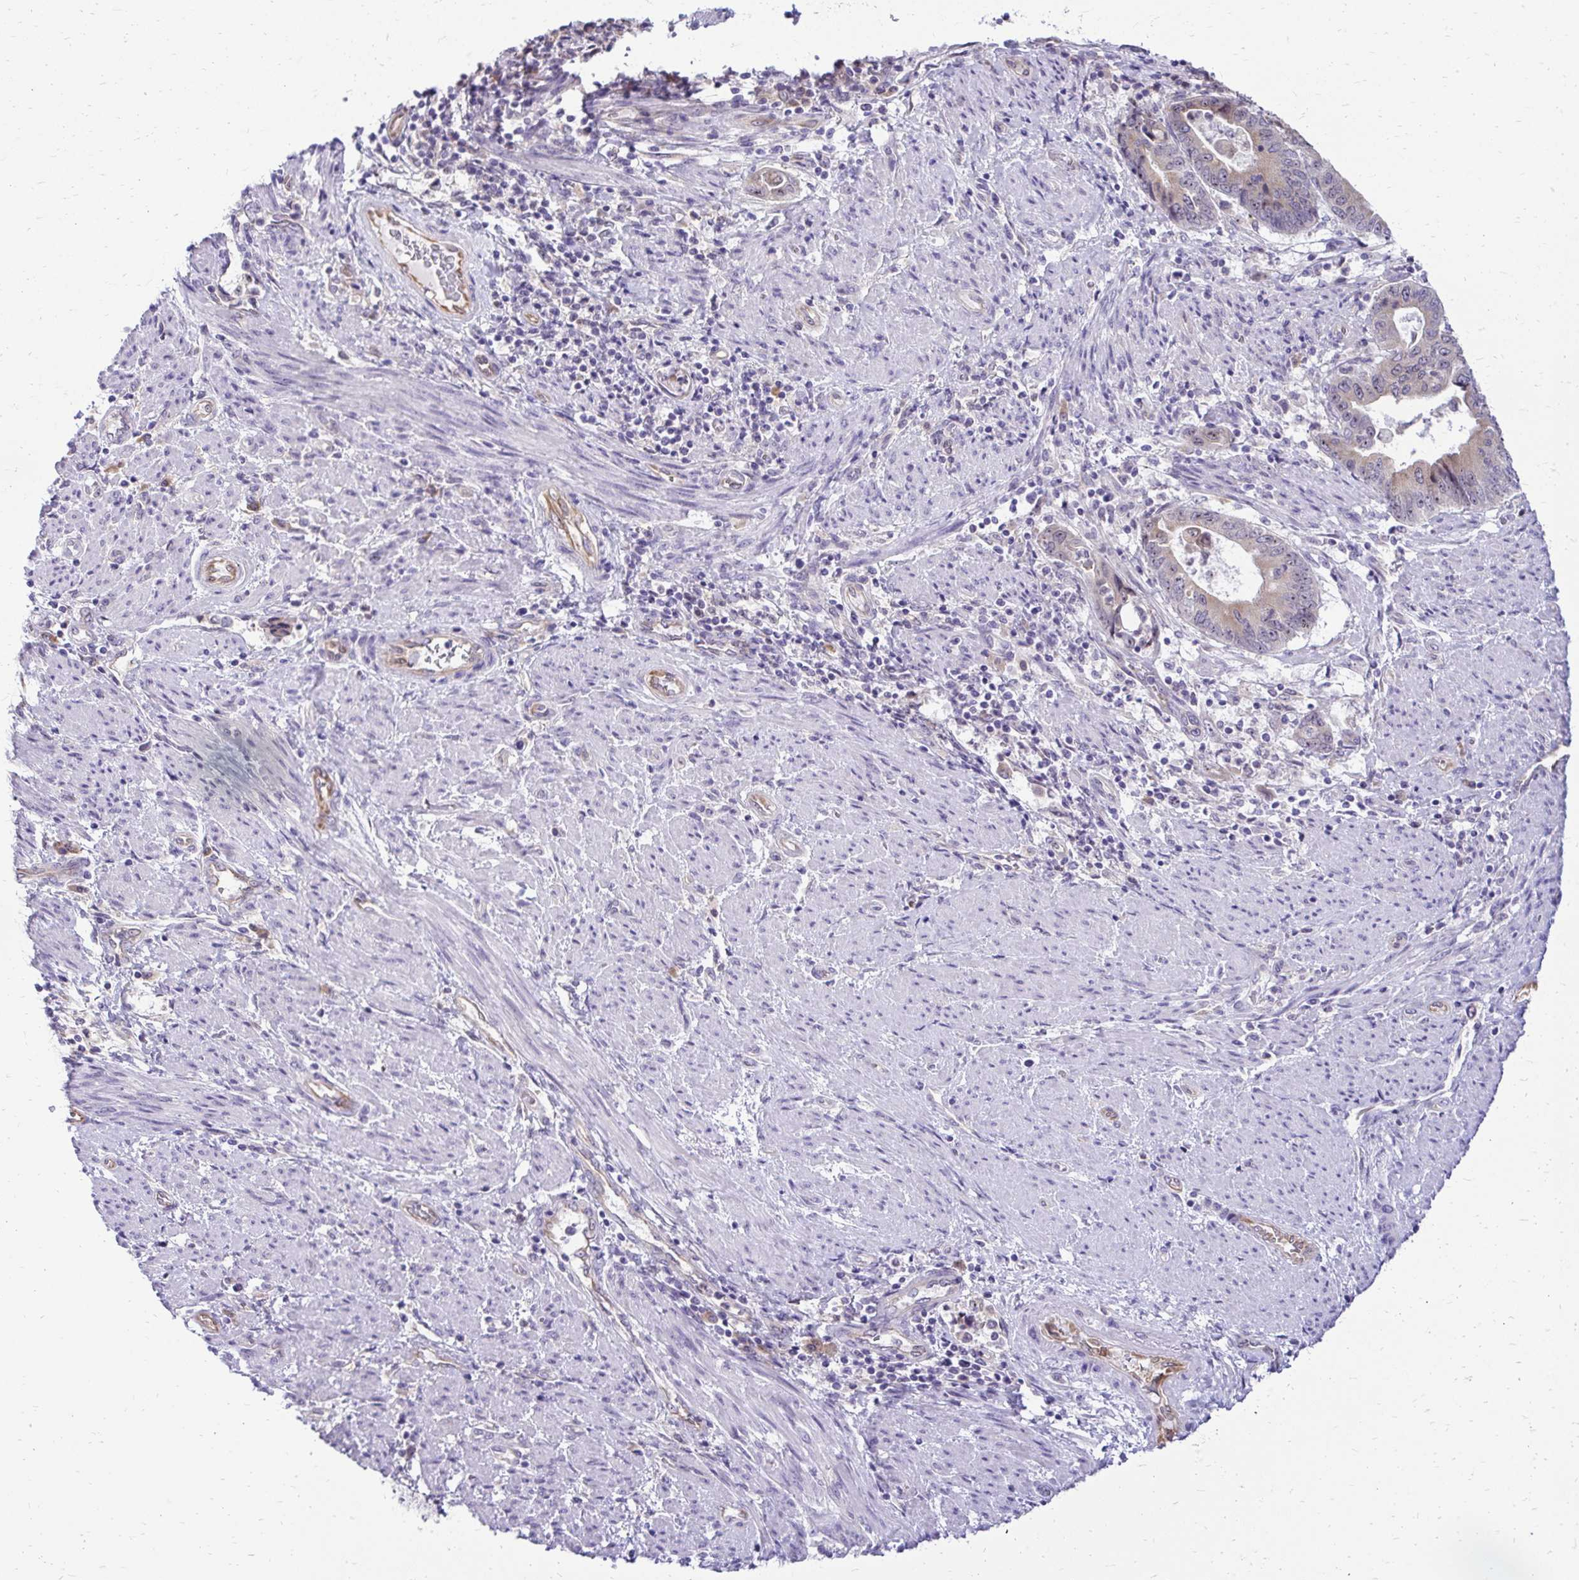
{"staining": {"intensity": "weak", "quantity": "<25%", "location": "cytoplasmic/membranous"}, "tissue": "endometrial cancer", "cell_type": "Tumor cells", "image_type": "cancer", "snomed": [{"axis": "morphology", "description": "Adenocarcinoma, NOS"}, {"axis": "topography", "description": "Endometrium"}], "caption": "Immunohistochemistry image of human endometrial cancer stained for a protein (brown), which exhibits no staining in tumor cells.", "gene": "NIFK", "patient": {"sex": "female", "age": 65}}